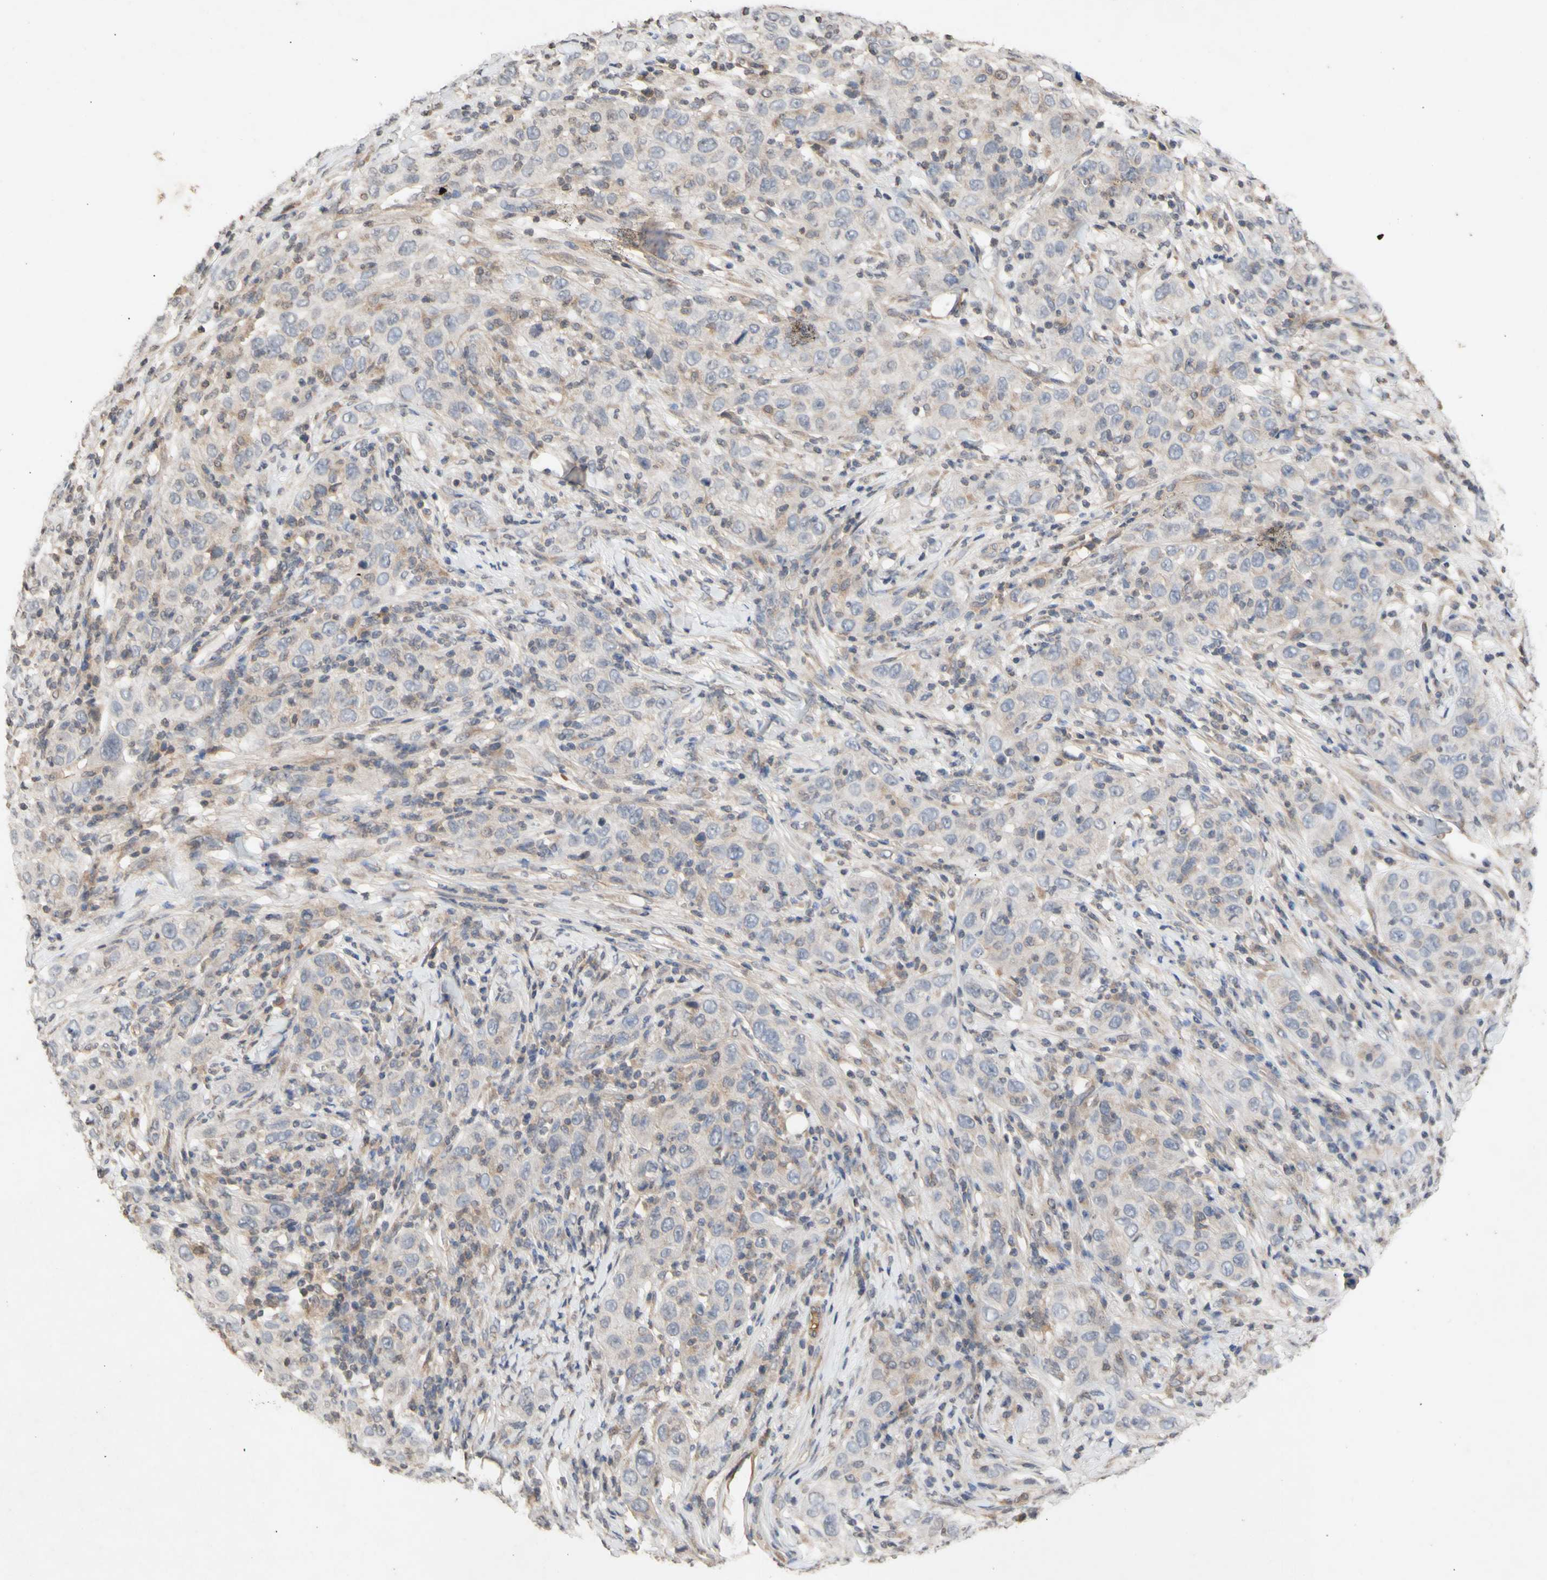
{"staining": {"intensity": "negative", "quantity": "none", "location": "none"}, "tissue": "skin cancer", "cell_type": "Tumor cells", "image_type": "cancer", "snomed": [{"axis": "morphology", "description": "Squamous cell carcinoma, NOS"}, {"axis": "topography", "description": "Skin"}], "caption": "This is an immunohistochemistry histopathology image of skin cancer. There is no expression in tumor cells.", "gene": "NECTIN3", "patient": {"sex": "female", "age": 88}}